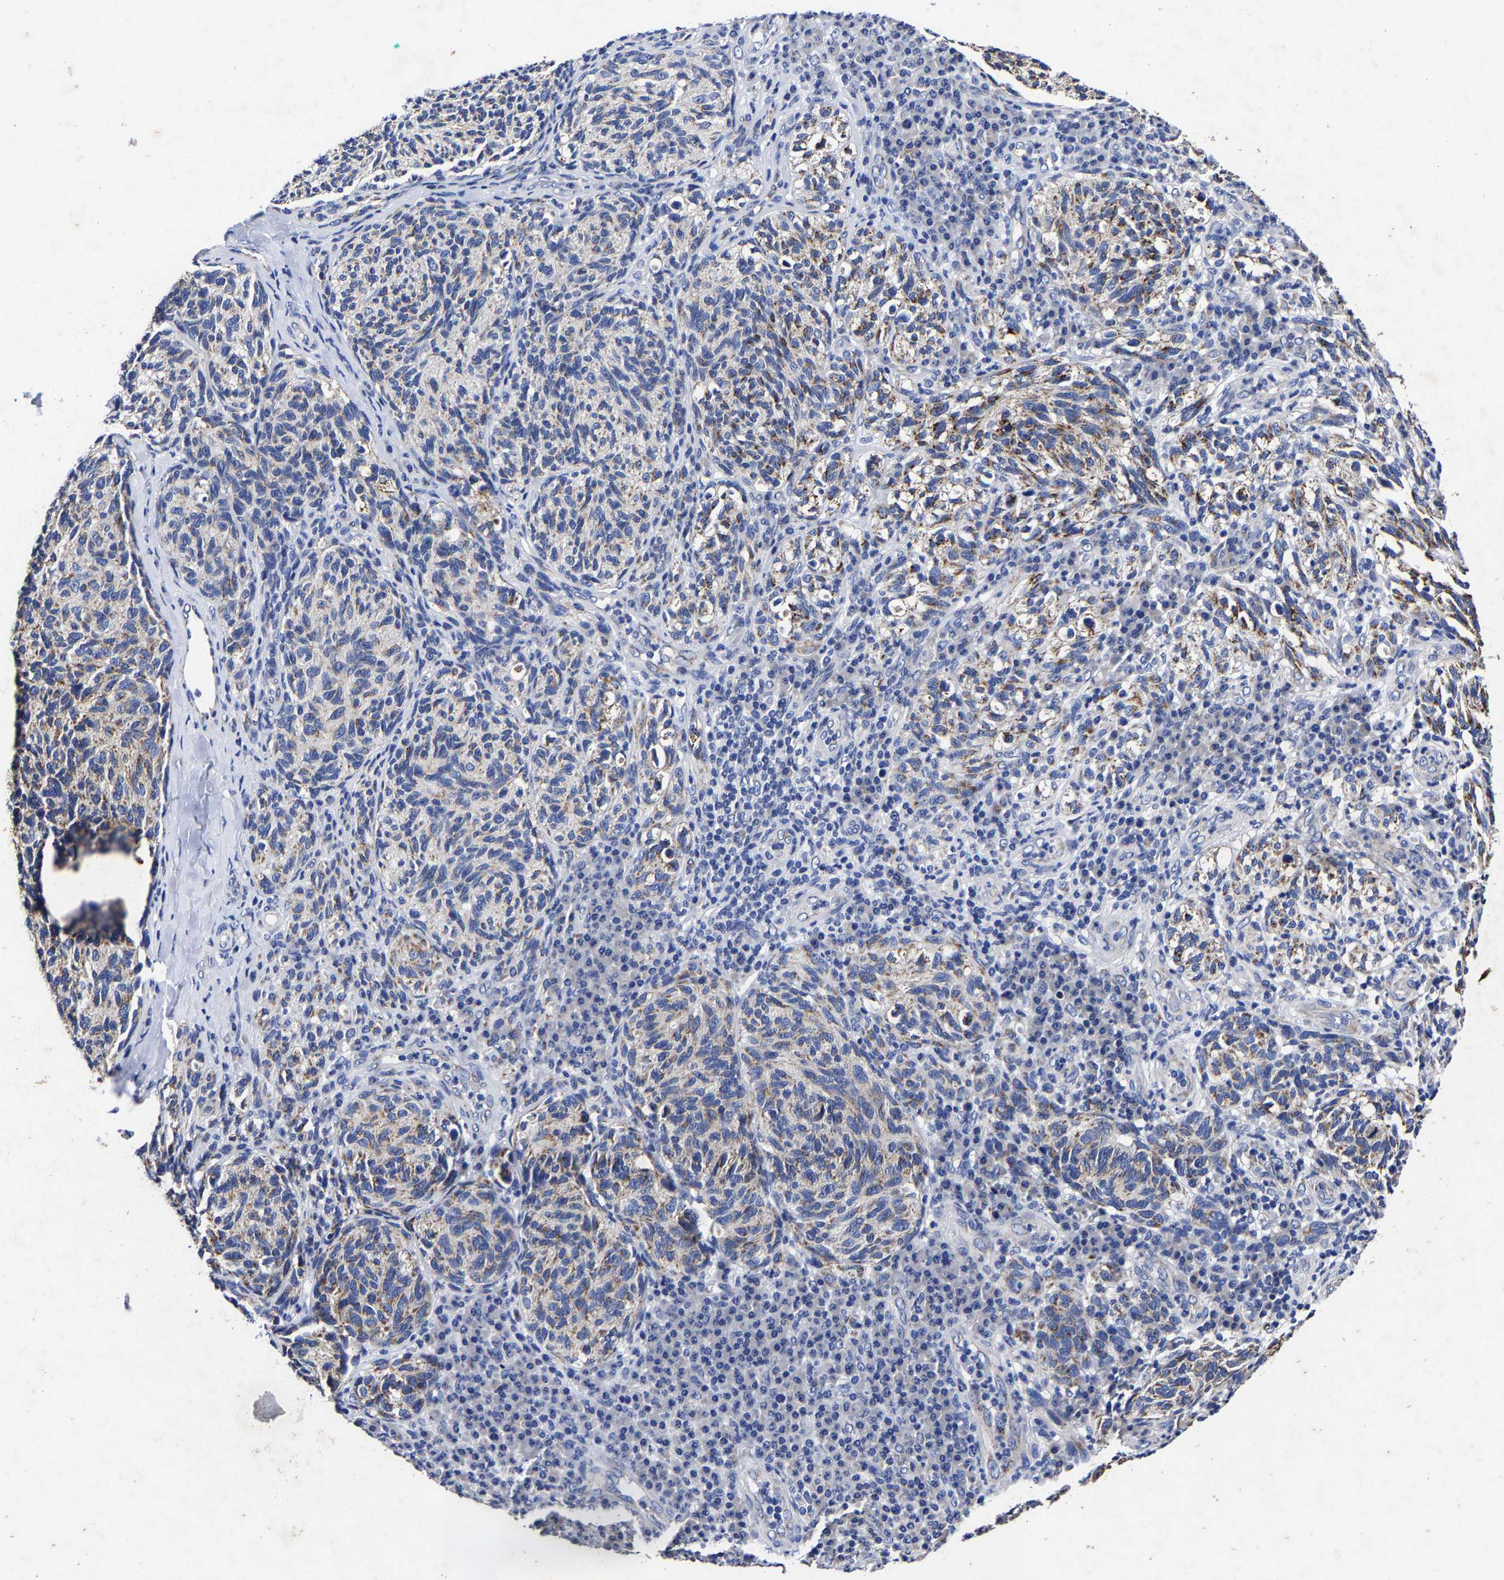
{"staining": {"intensity": "moderate", "quantity": "<25%", "location": "cytoplasmic/membranous"}, "tissue": "melanoma", "cell_type": "Tumor cells", "image_type": "cancer", "snomed": [{"axis": "morphology", "description": "Malignant melanoma, NOS"}, {"axis": "topography", "description": "Skin"}], "caption": "The immunohistochemical stain shows moderate cytoplasmic/membranous positivity in tumor cells of malignant melanoma tissue.", "gene": "AASS", "patient": {"sex": "female", "age": 73}}